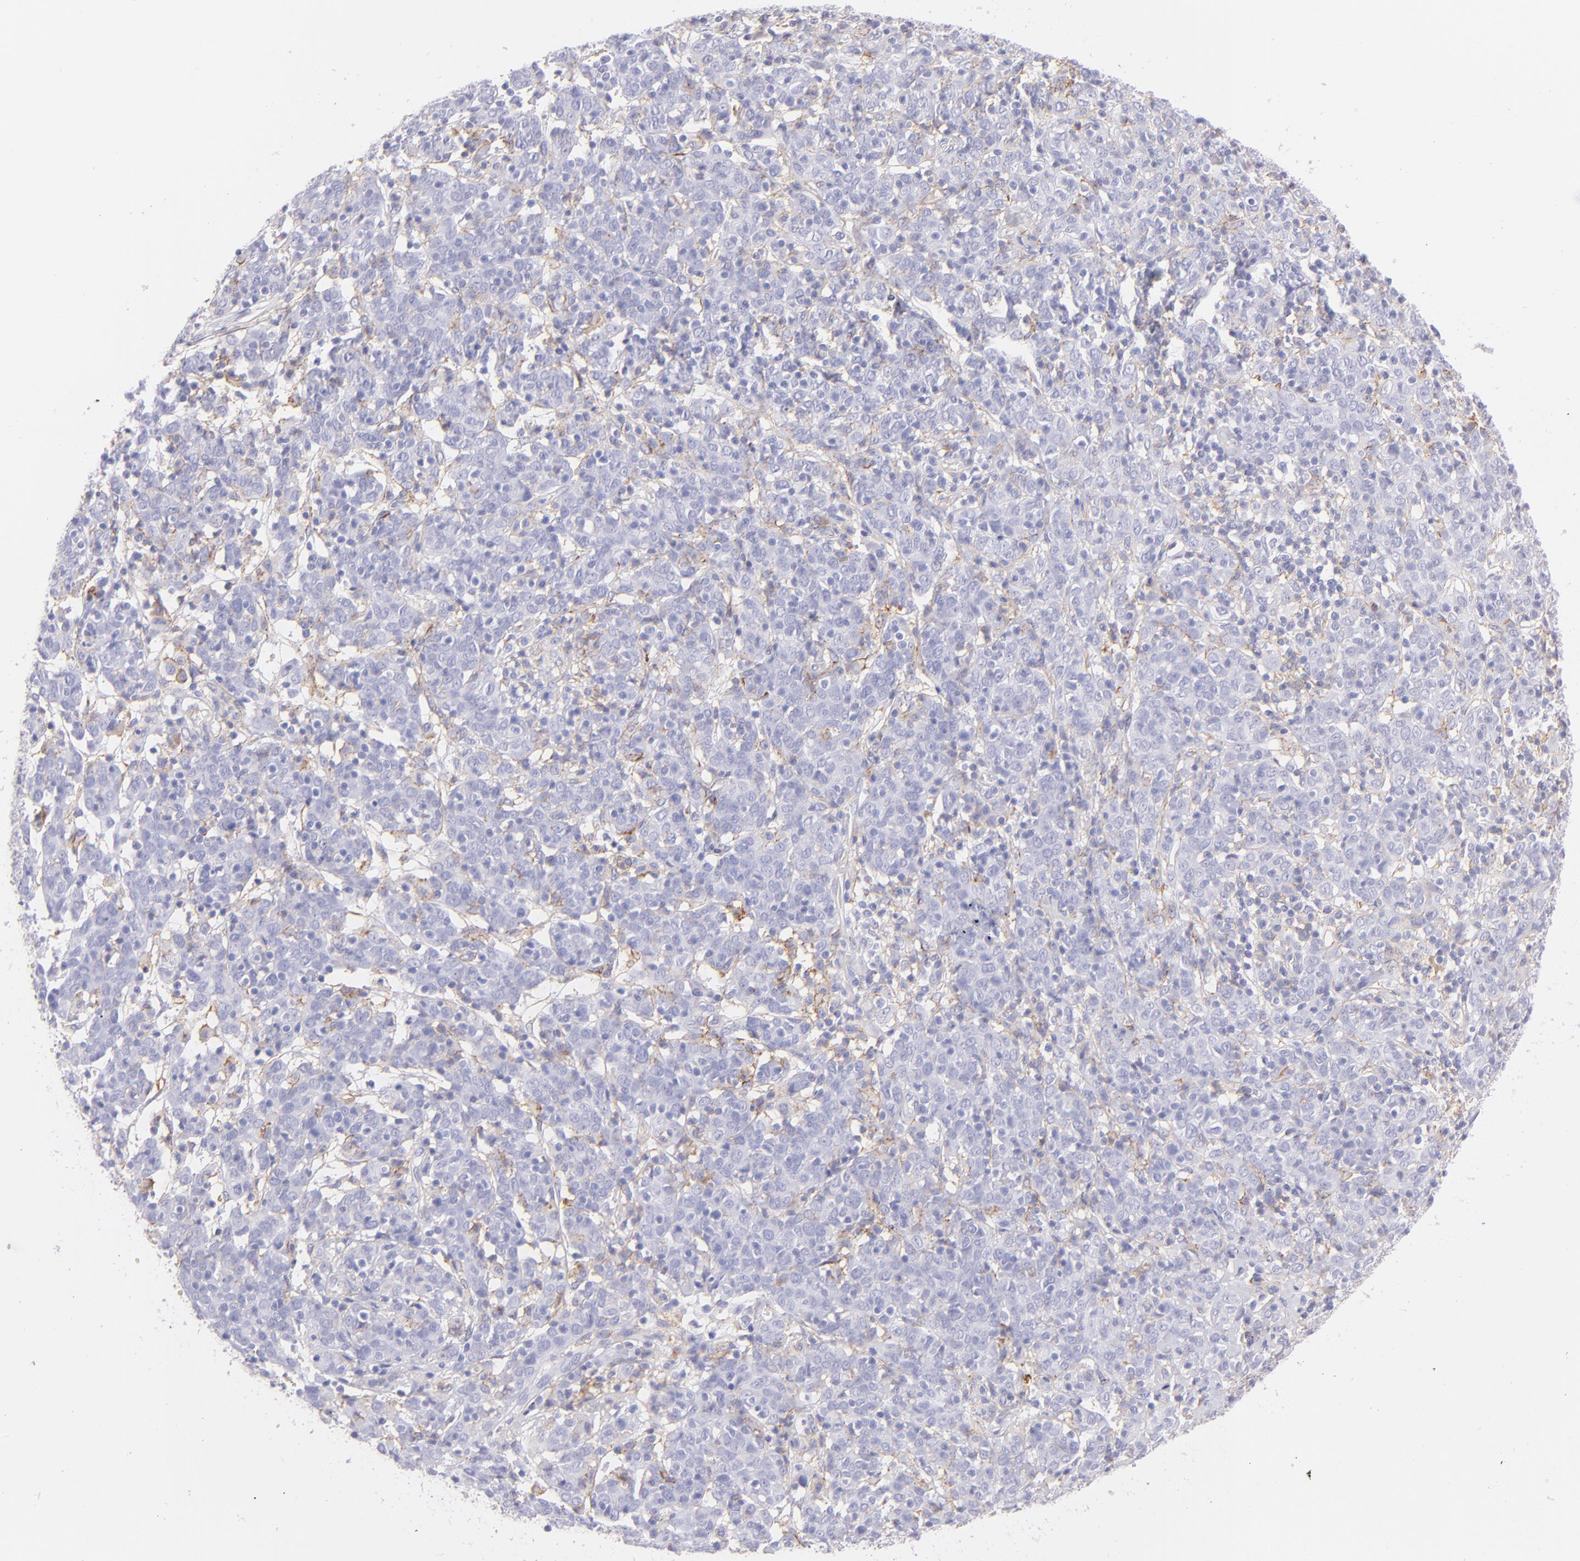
{"staining": {"intensity": "weak", "quantity": "<25%", "location": "cytoplasmic/membranous"}, "tissue": "cervical cancer", "cell_type": "Tumor cells", "image_type": "cancer", "snomed": [{"axis": "morphology", "description": "Normal tissue, NOS"}, {"axis": "morphology", "description": "Squamous cell carcinoma, NOS"}, {"axis": "topography", "description": "Cervix"}], "caption": "Immunohistochemistry (IHC) of human cervical cancer (squamous cell carcinoma) demonstrates no staining in tumor cells.", "gene": "CD81", "patient": {"sex": "female", "age": 67}}